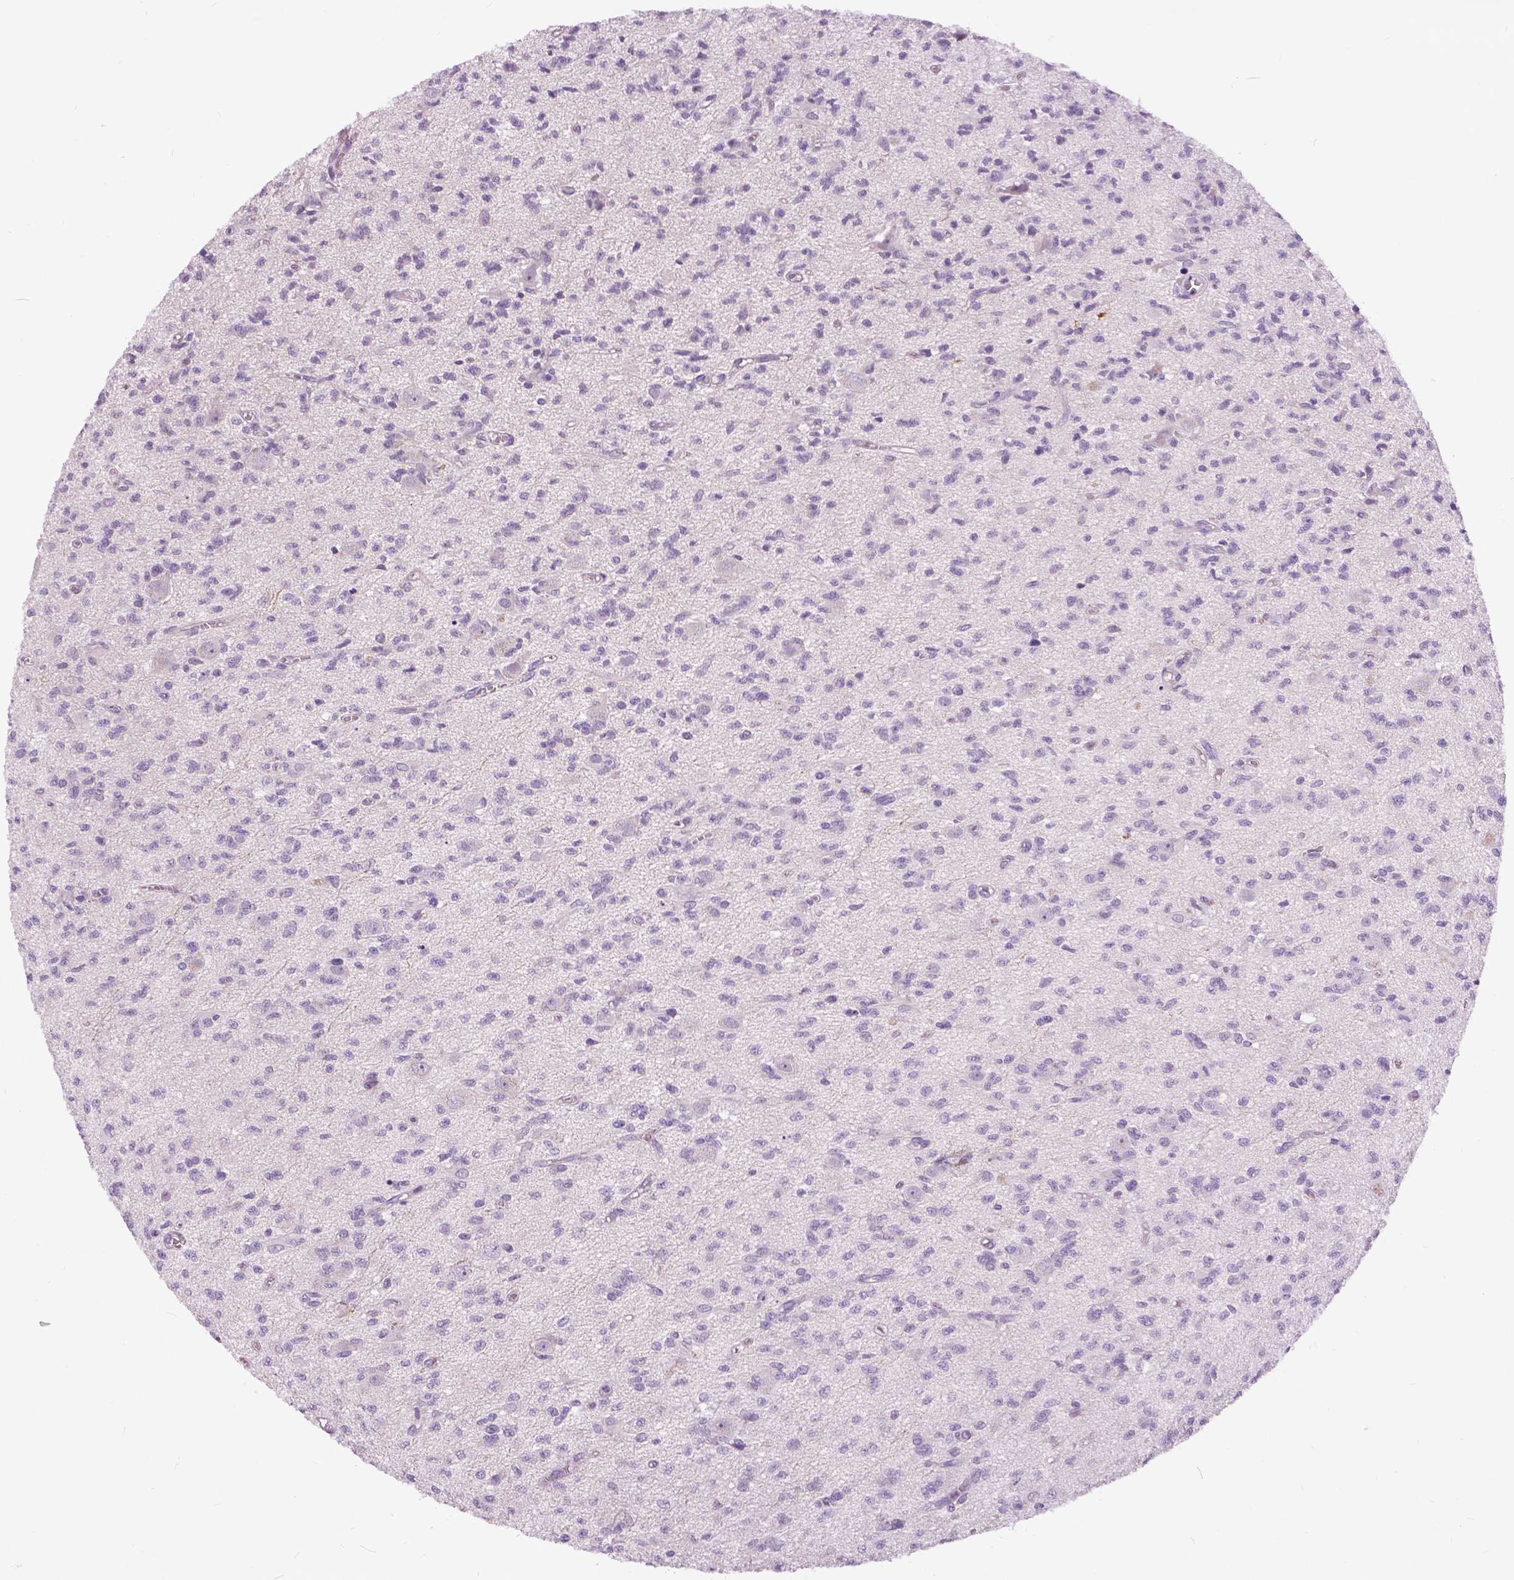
{"staining": {"intensity": "negative", "quantity": "none", "location": "none"}, "tissue": "glioma", "cell_type": "Tumor cells", "image_type": "cancer", "snomed": [{"axis": "morphology", "description": "Glioma, malignant, Low grade"}, {"axis": "topography", "description": "Brain"}], "caption": "Tumor cells show no significant protein staining in glioma.", "gene": "TP53TG5", "patient": {"sex": "male", "age": 64}}